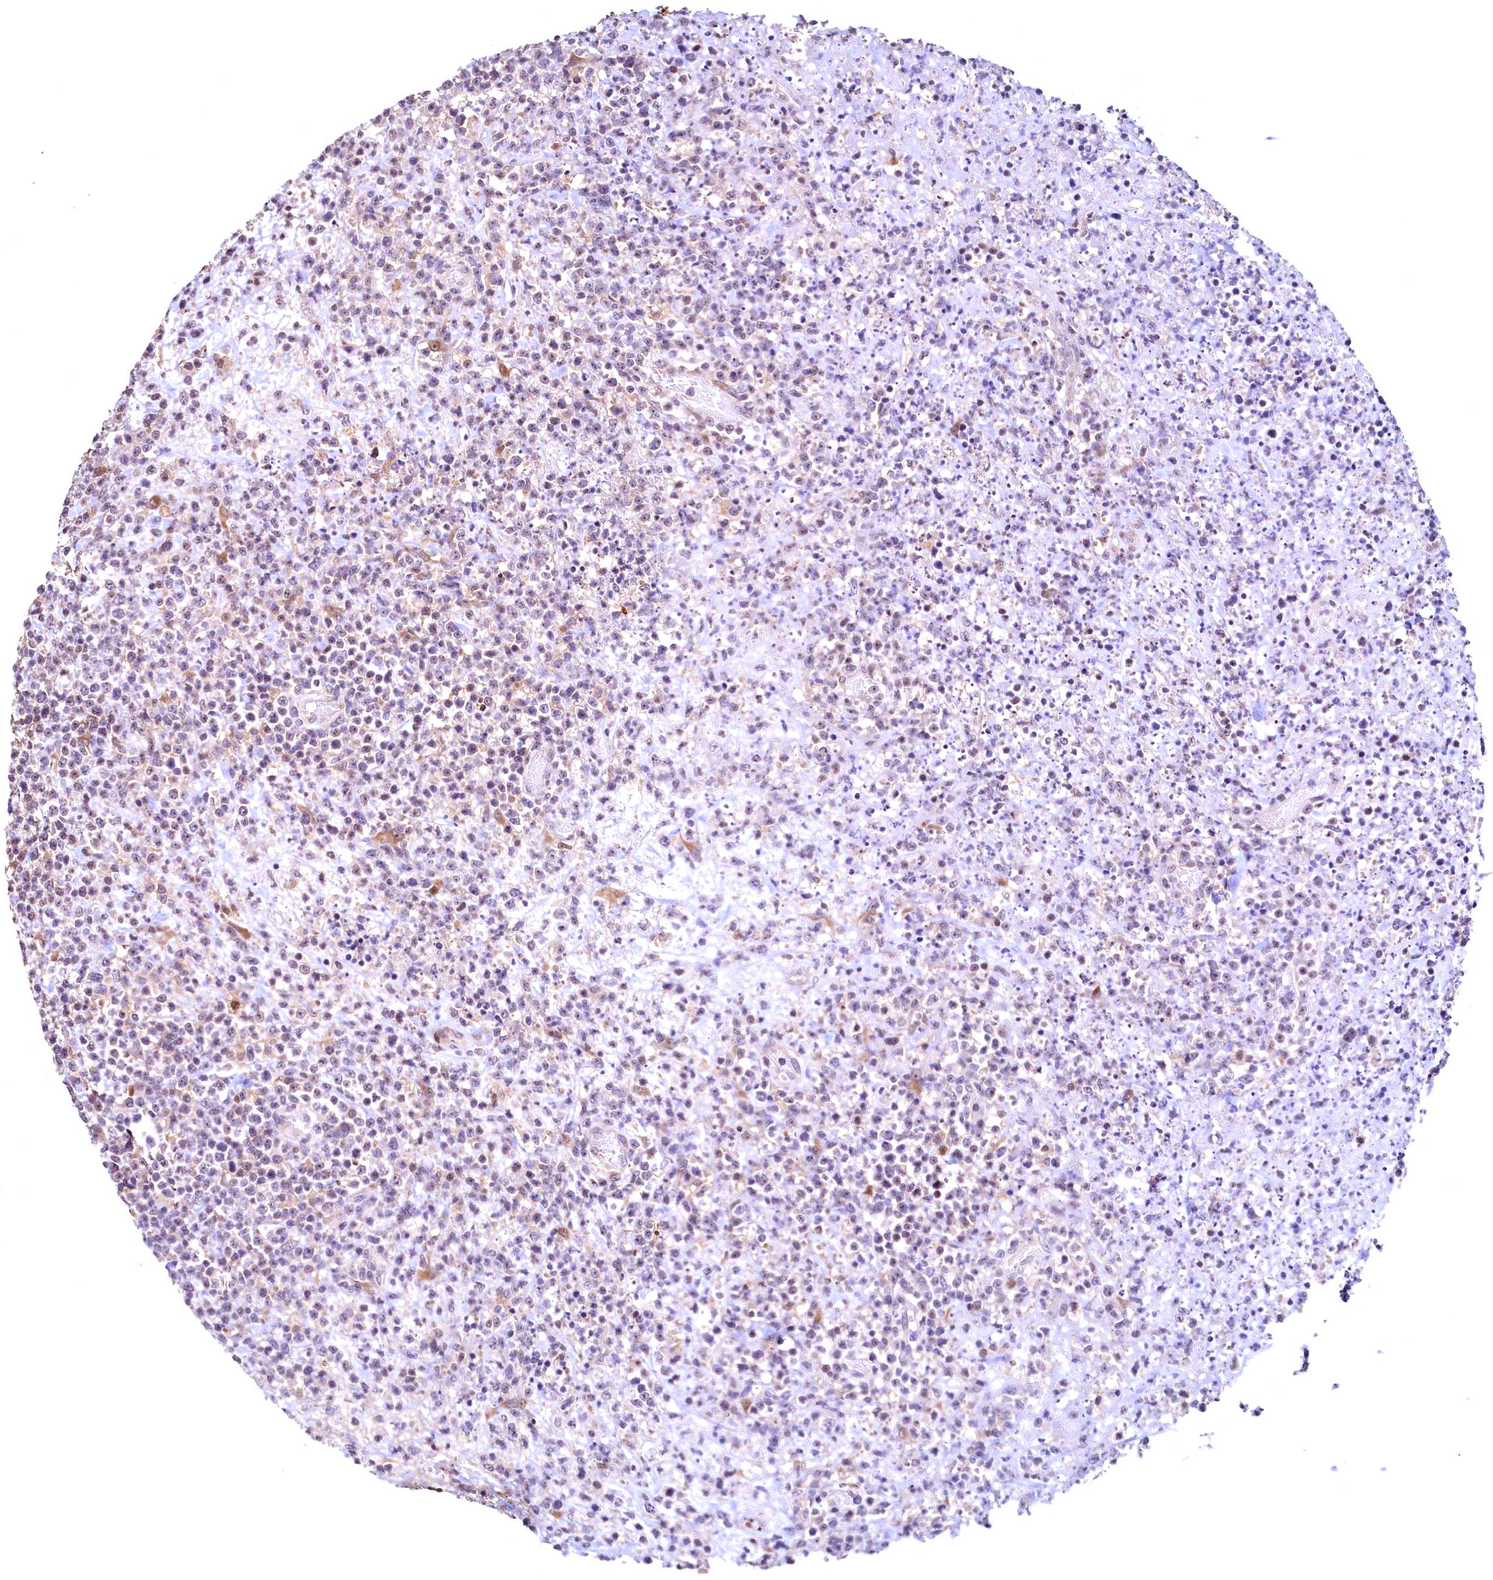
{"staining": {"intensity": "moderate", "quantity": "<25%", "location": "nuclear"}, "tissue": "lymphoma", "cell_type": "Tumor cells", "image_type": "cancer", "snomed": [{"axis": "morphology", "description": "Malignant lymphoma, non-Hodgkin's type, High grade"}, {"axis": "topography", "description": "Colon"}], "caption": "This image shows lymphoma stained with immunohistochemistry (IHC) to label a protein in brown. The nuclear of tumor cells show moderate positivity for the protein. Nuclei are counter-stained blue.", "gene": "LATS2", "patient": {"sex": "female", "age": 53}}